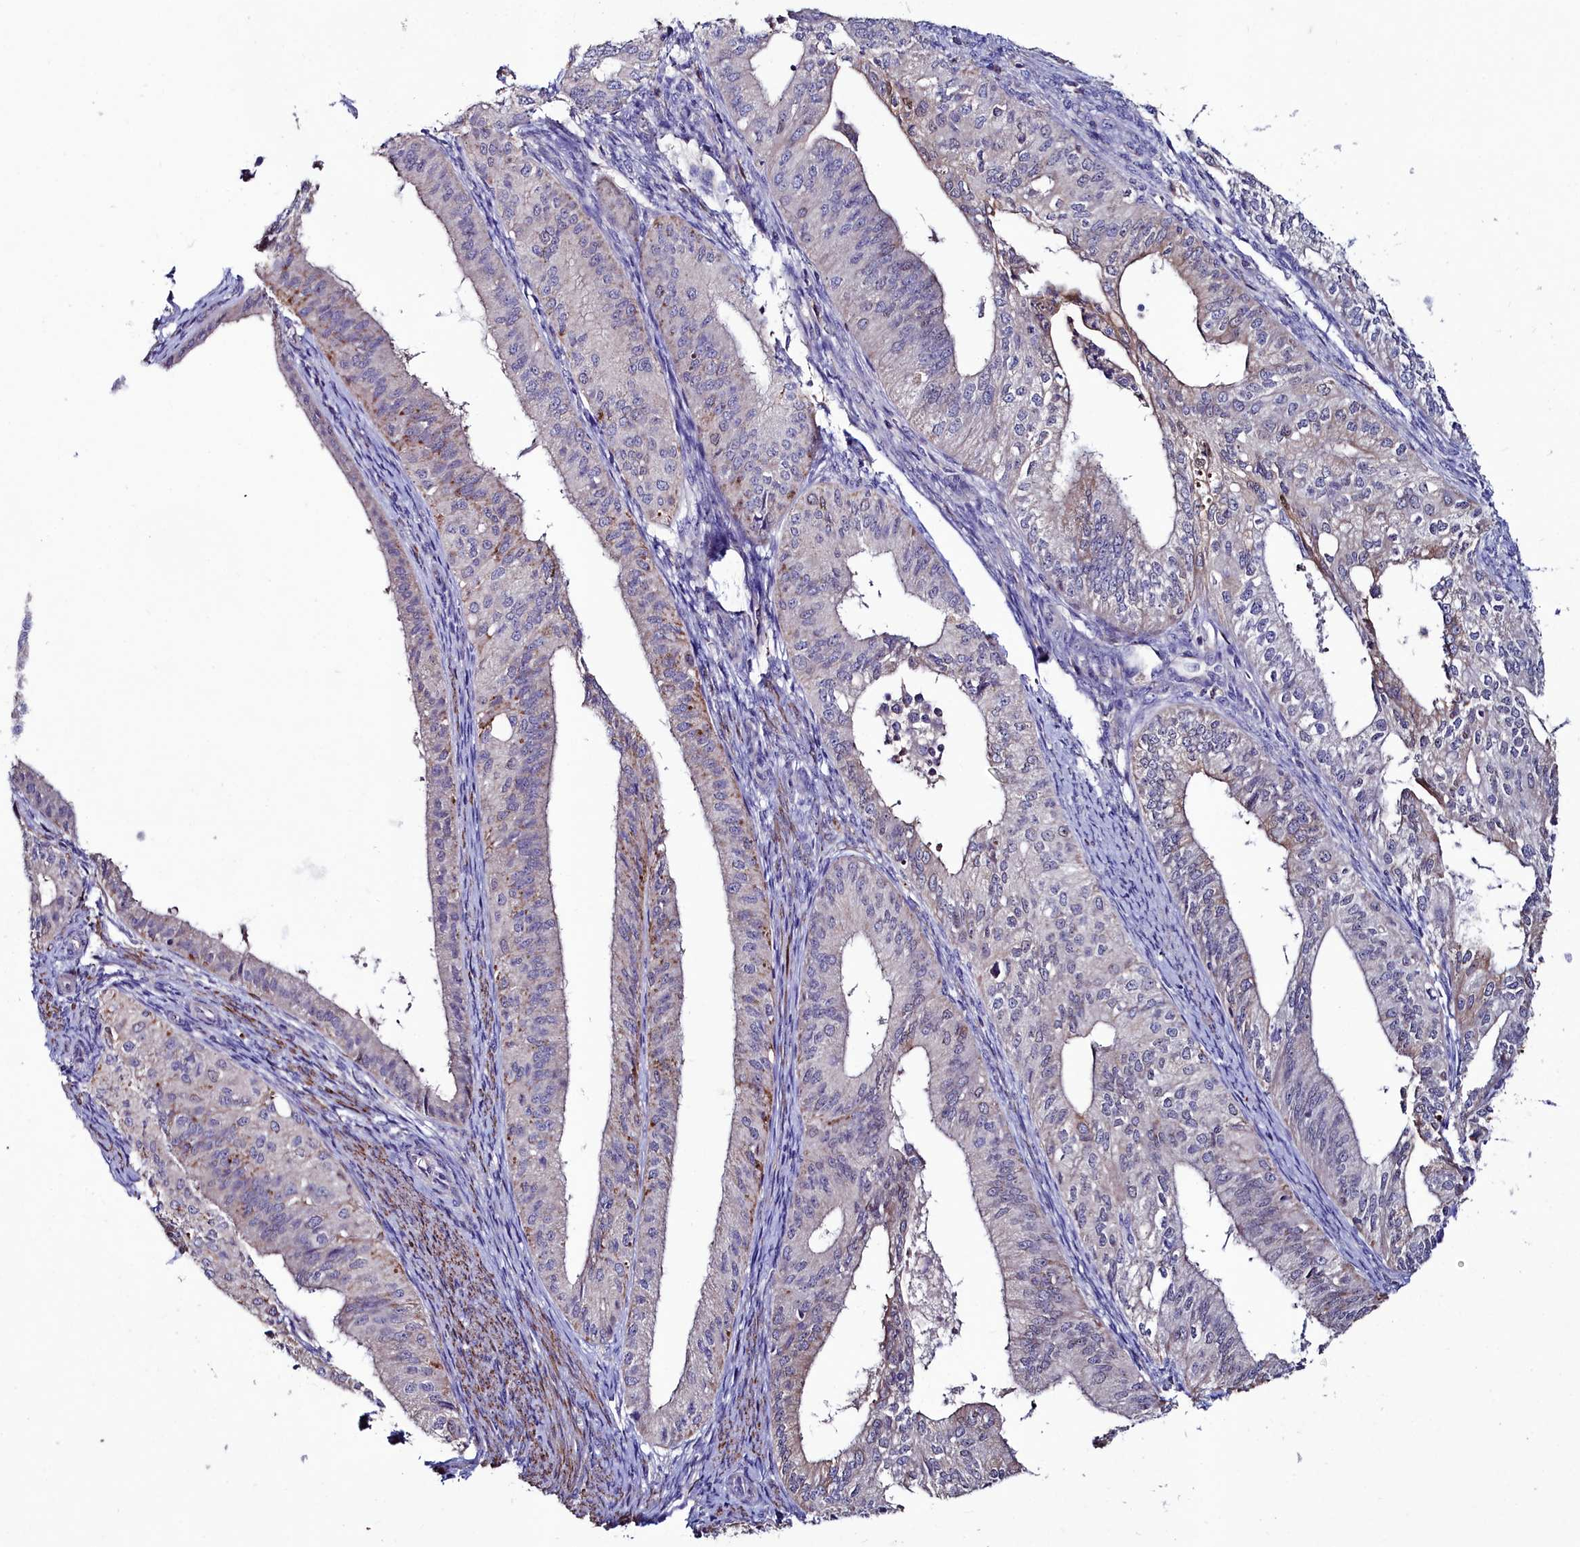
{"staining": {"intensity": "weak", "quantity": "<25%", "location": "cytoplasmic/membranous"}, "tissue": "endometrial cancer", "cell_type": "Tumor cells", "image_type": "cancer", "snomed": [{"axis": "morphology", "description": "Adenocarcinoma, NOS"}, {"axis": "topography", "description": "Endometrium"}], "caption": "This is an immunohistochemistry photomicrograph of human endometrial cancer (adenocarcinoma). There is no positivity in tumor cells.", "gene": "AMBRA1", "patient": {"sex": "female", "age": 50}}